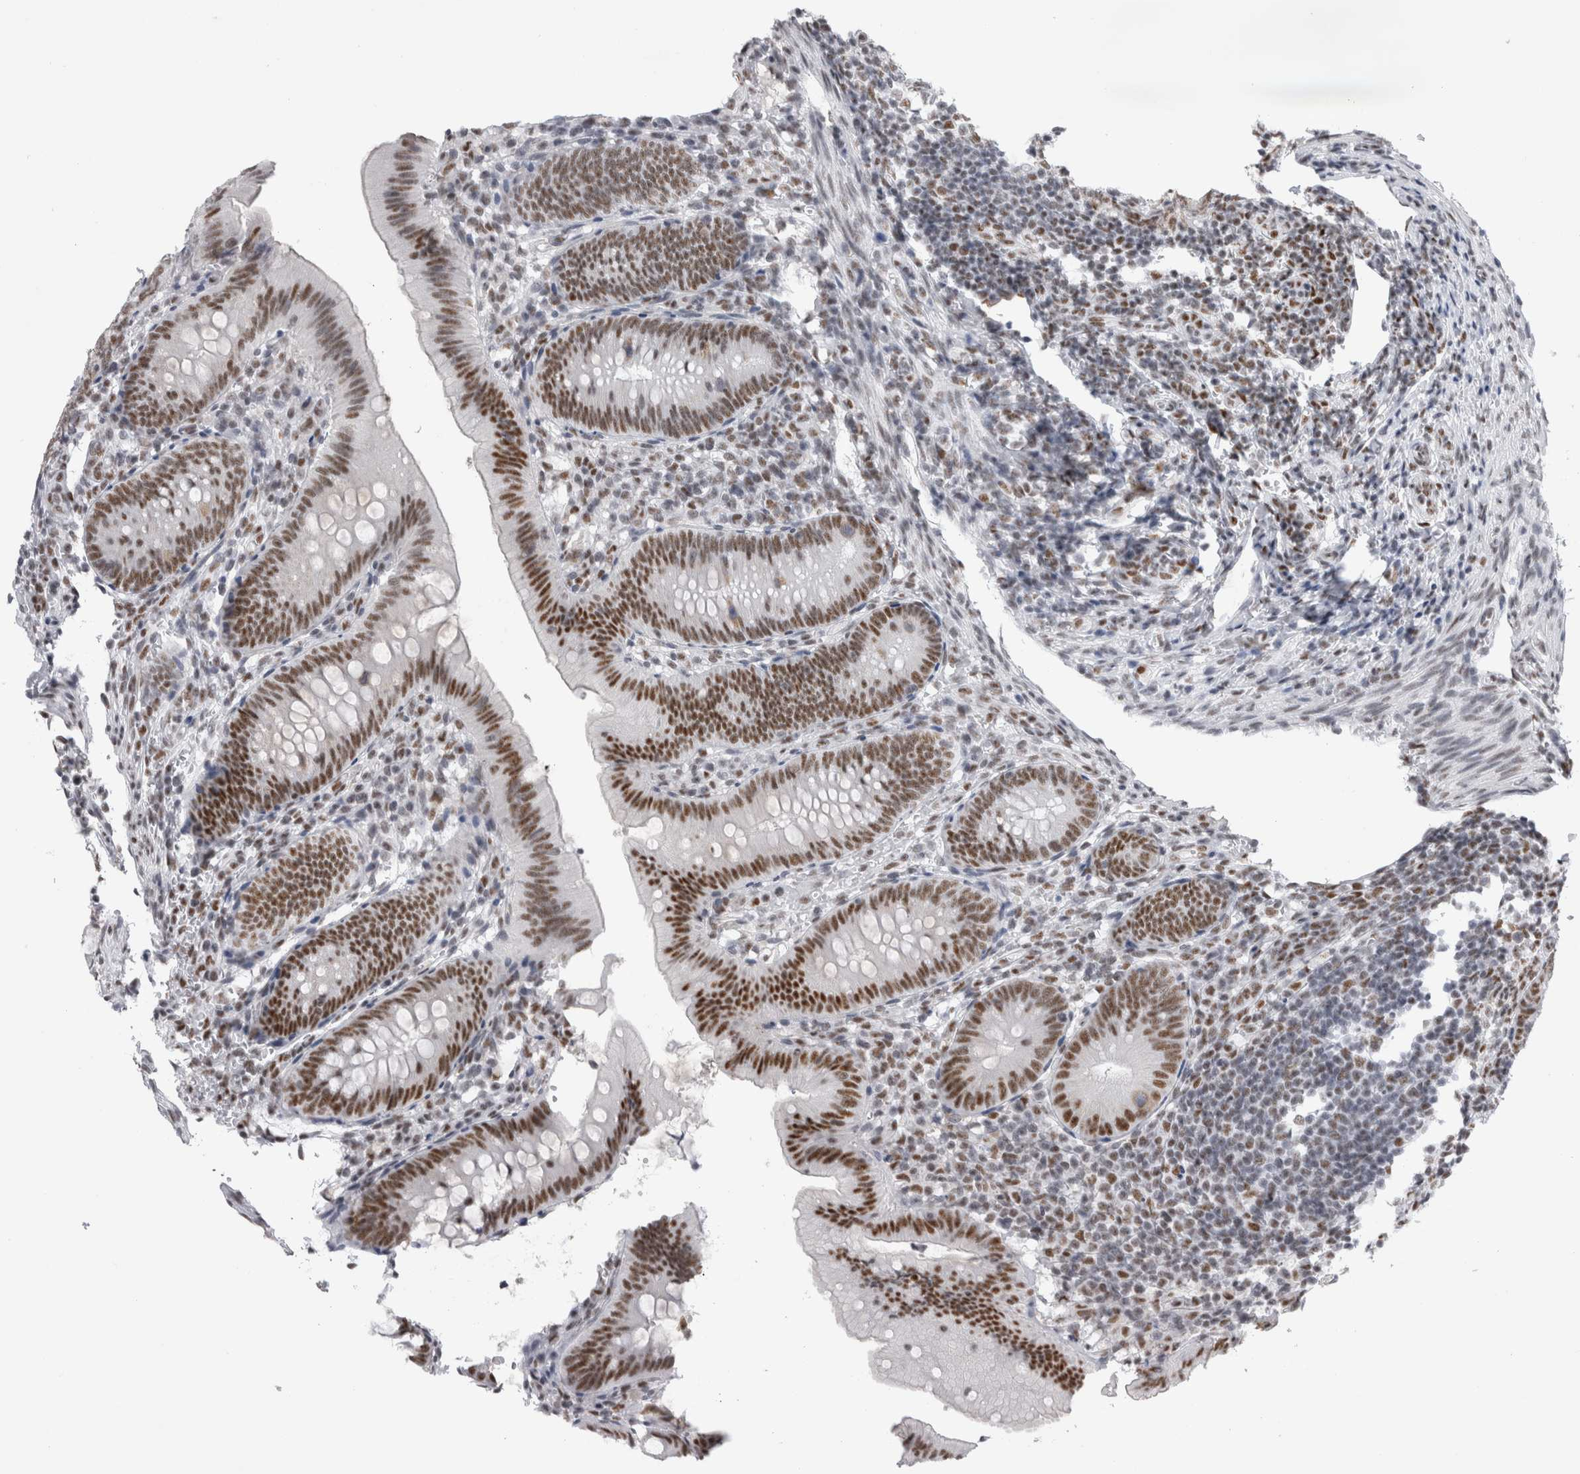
{"staining": {"intensity": "strong", "quantity": ">75%", "location": "nuclear"}, "tissue": "appendix", "cell_type": "Glandular cells", "image_type": "normal", "snomed": [{"axis": "morphology", "description": "Normal tissue, NOS"}, {"axis": "topography", "description": "Appendix"}], "caption": "High-power microscopy captured an immunohistochemistry (IHC) micrograph of benign appendix, revealing strong nuclear positivity in about >75% of glandular cells.", "gene": "API5", "patient": {"sex": "male", "age": 1}}